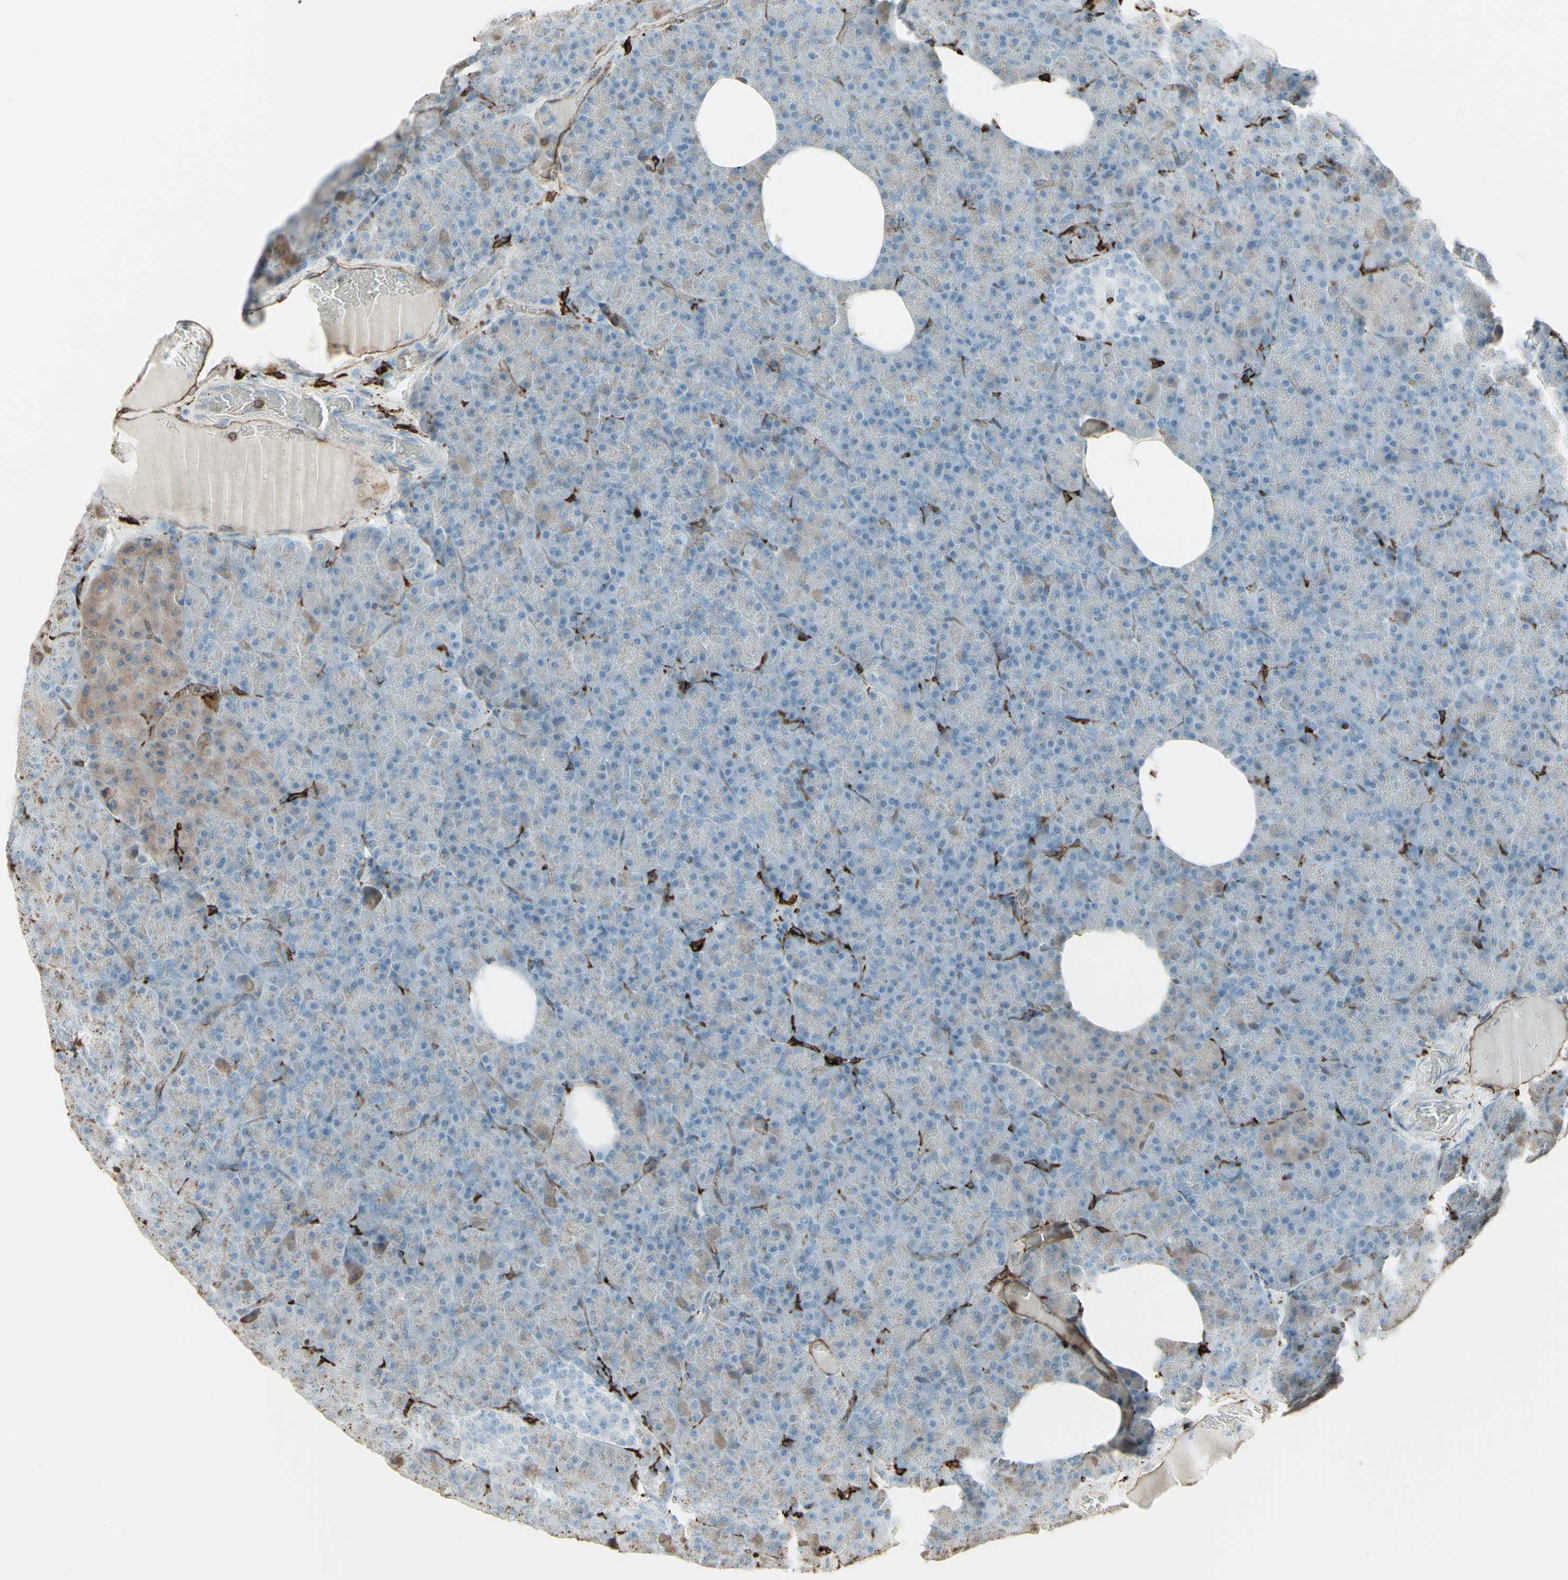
{"staining": {"intensity": "weak", "quantity": "25%-75%", "location": "cytoplasmic/membranous"}, "tissue": "pancreas", "cell_type": "Exocrine glandular cells", "image_type": "normal", "snomed": [{"axis": "morphology", "description": "Normal tissue, NOS"}, {"axis": "topography", "description": "Pancreas"}], "caption": "Brown immunohistochemical staining in unremarkable pancreas exhibits weak cytoplasmic/membranous positivity in approximately 25%-75% of exocrine glandular cells. The protein is stained brown, and the nuclei are stained in blue (DAB IHC with brightfield microscopy, high magnification).", "gene": "HLA", "patient": {"sex": "female", "age": 35}}